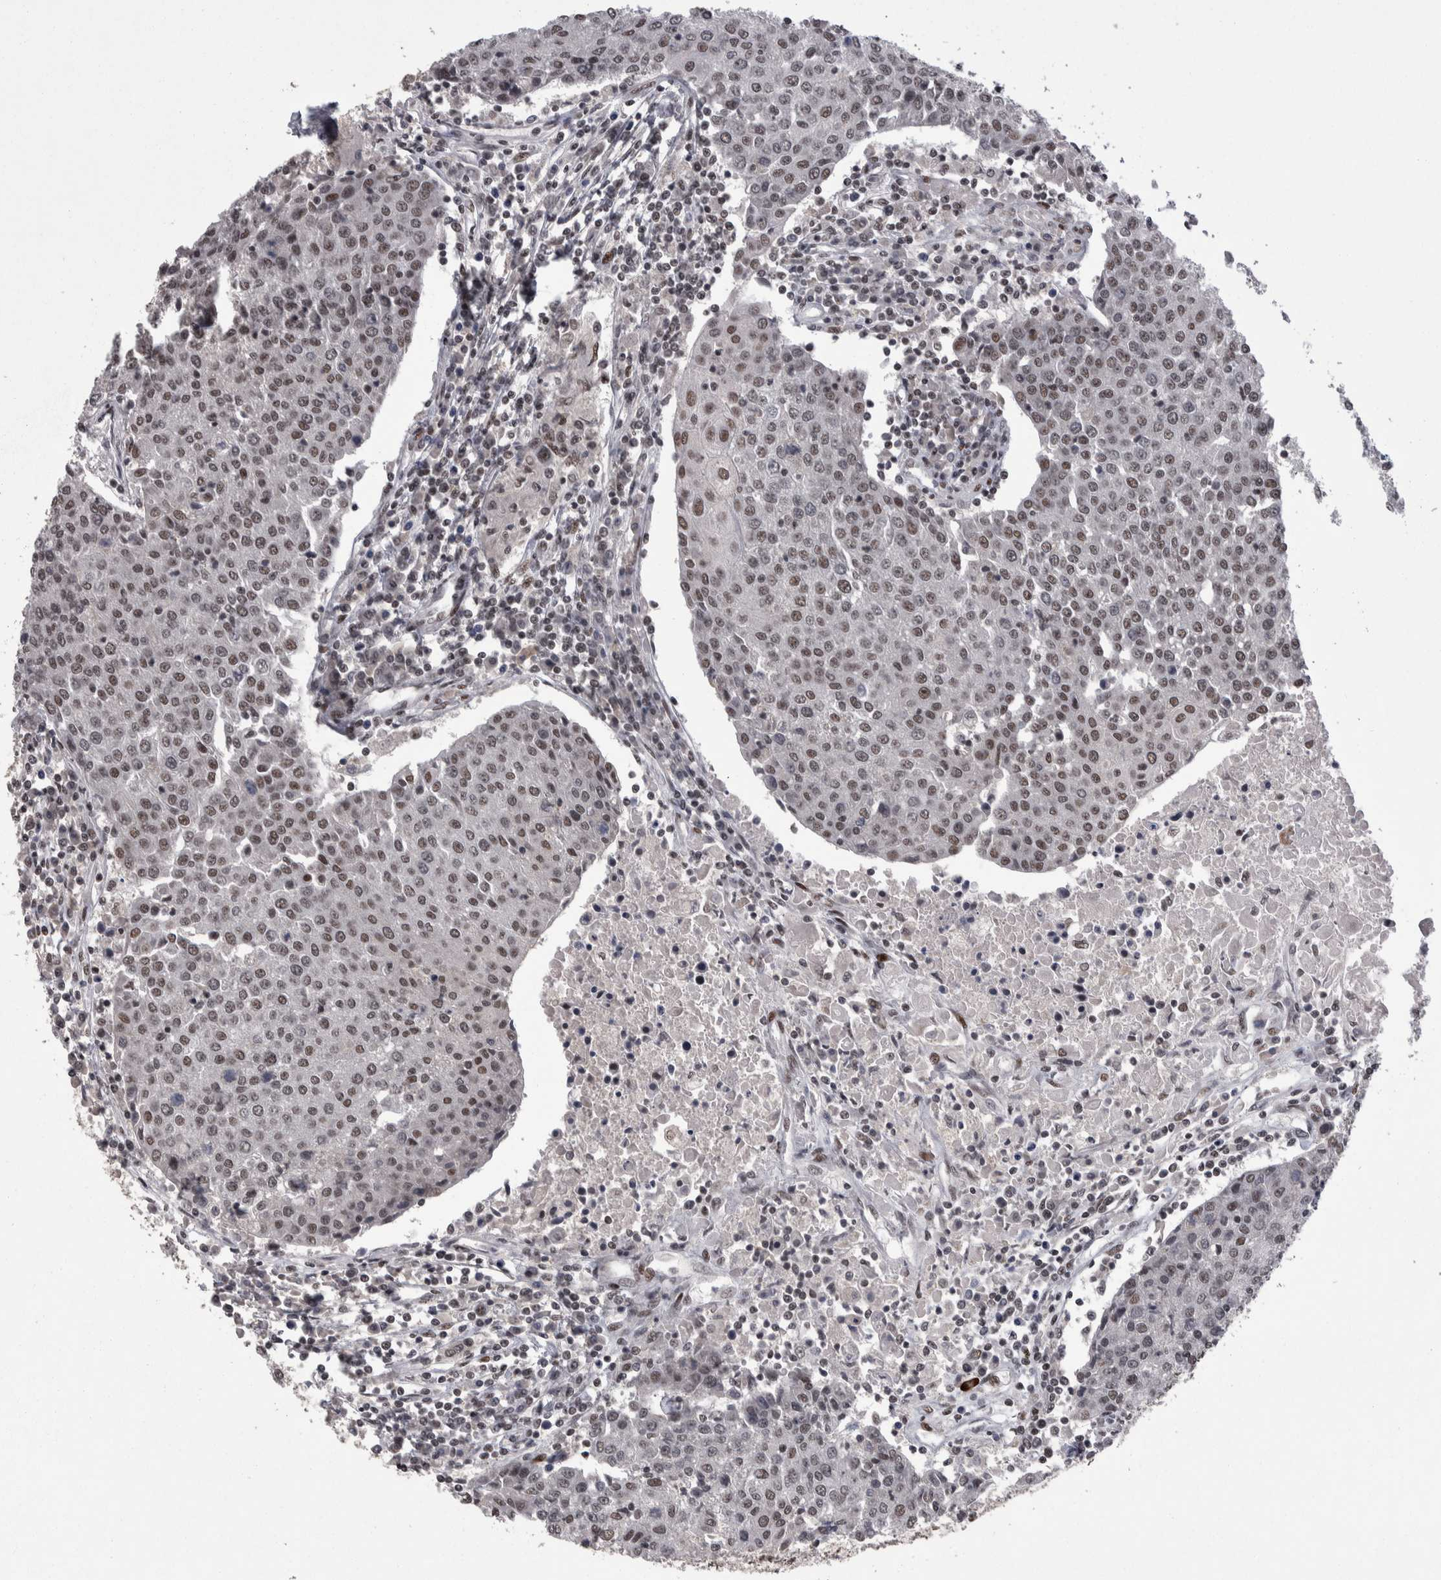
{"staining": {"intensity": "moderate", "quantity": ">75%", "location": "nuclear"}, "tissue": "urothelial cancer", "cell_type": "Tumor cells", "image_type": "cancer", "snomed": [{"axis": "morphology", "description": "Urothelial carcinoma, High grade"}, {"axis": "topography", "description": "Urinary bladder"}], "caption": "This micrograph demonstrates urothelial carcinoma (high-grade) stained with IHC to label a protein in brown. The nuclear of tumor cells show moderate positivity for the protein. Nuclei are counter-stained blue.", "gene": "DMTF1", "patient": {"sex": "female", "age": 85}}